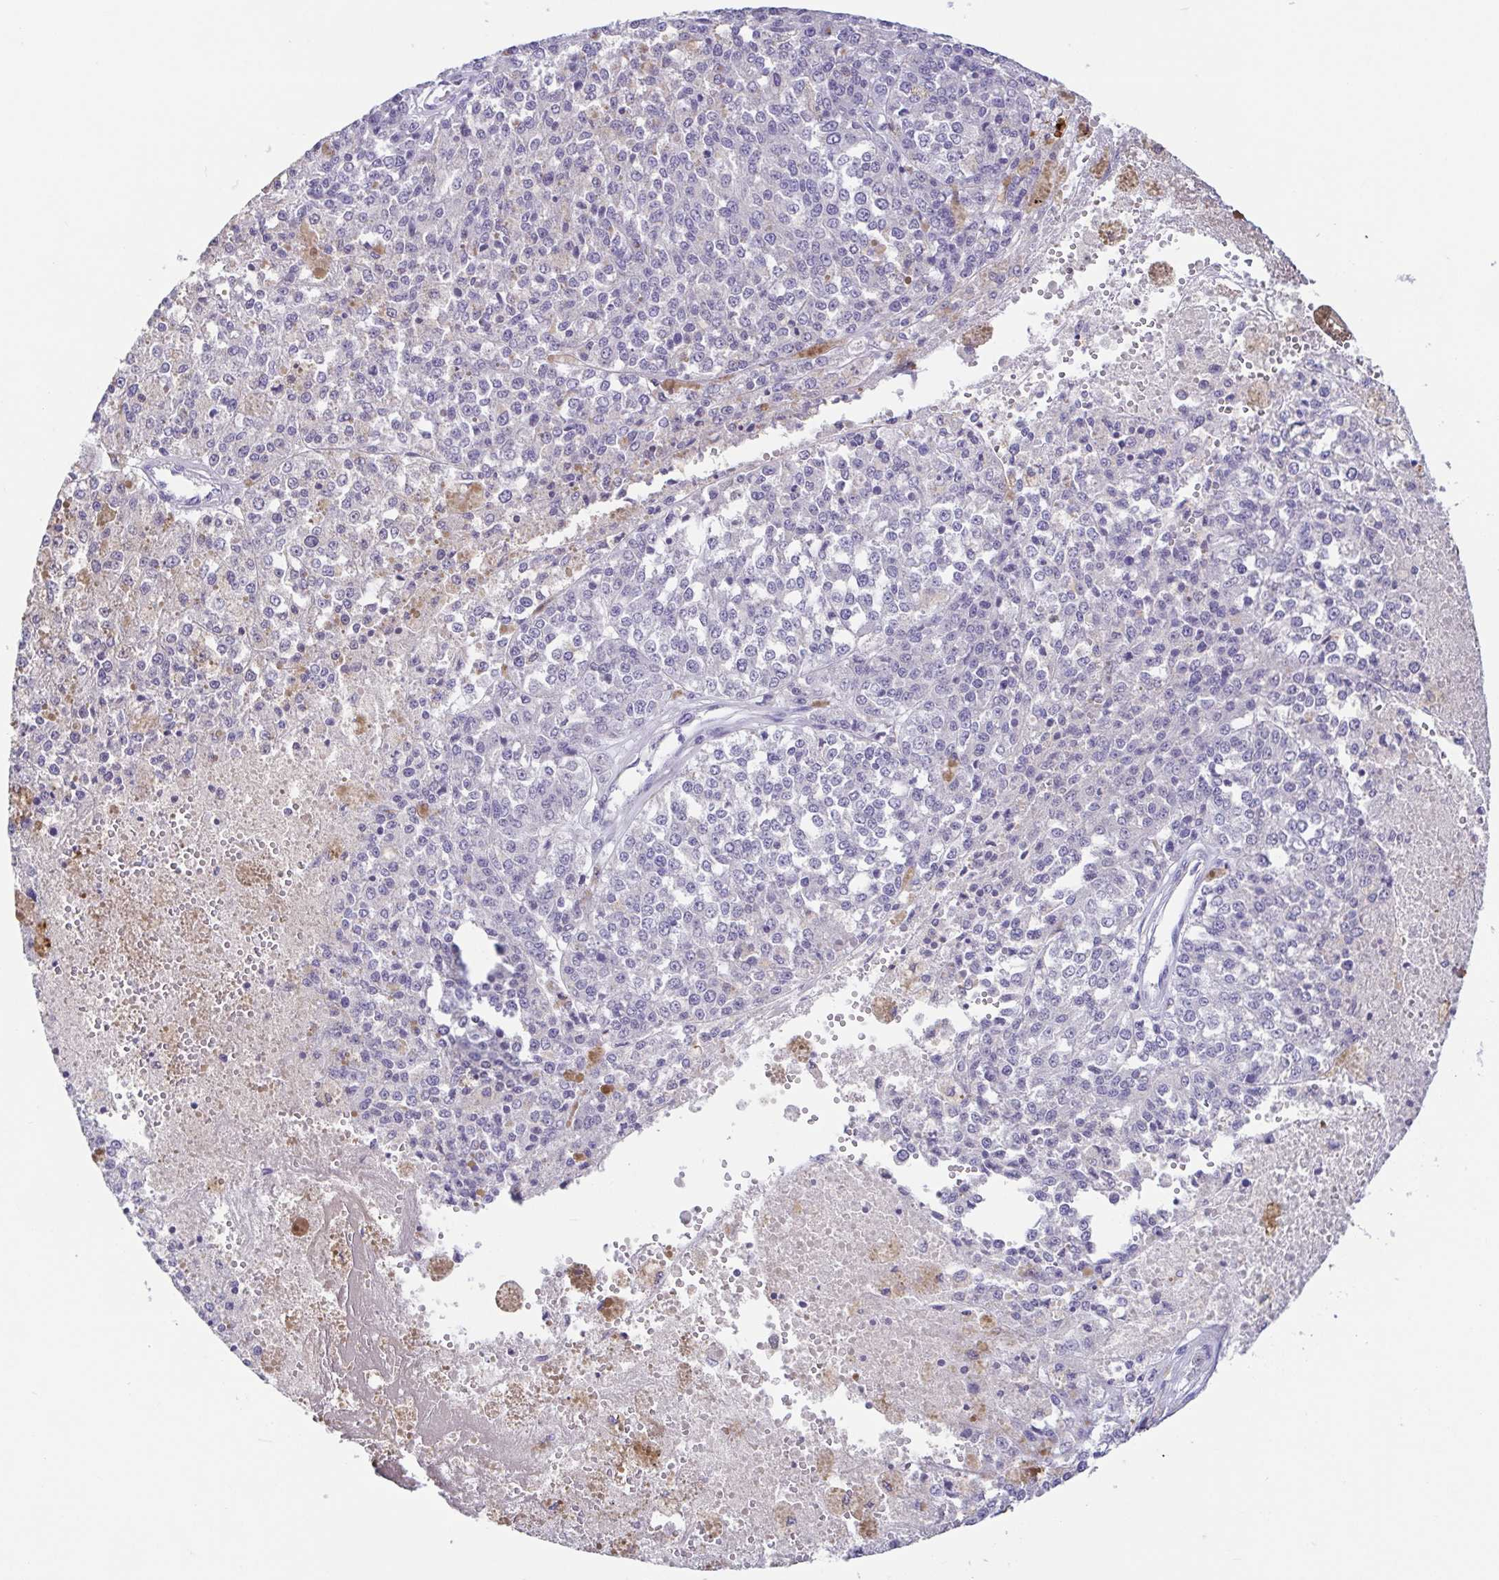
{"staining": {"intensity": "negative", "quantity": "none", "location": "none"}, "tissue": "melanoma", "cell_type": "Tumor cells", "image_type": "cancer", "snomed": [{"axis": "morphology", "description": "Malignant melanoma, Metastatic site"}, {"axis": "topography", "description": "Lymph node"}], "caption": "DAB immunohistochemical staining of human melanoma exhibits no significant positivity in tumor cells.", "gene": "FABP3", "patient": {"sex": "female", "age": 64}}